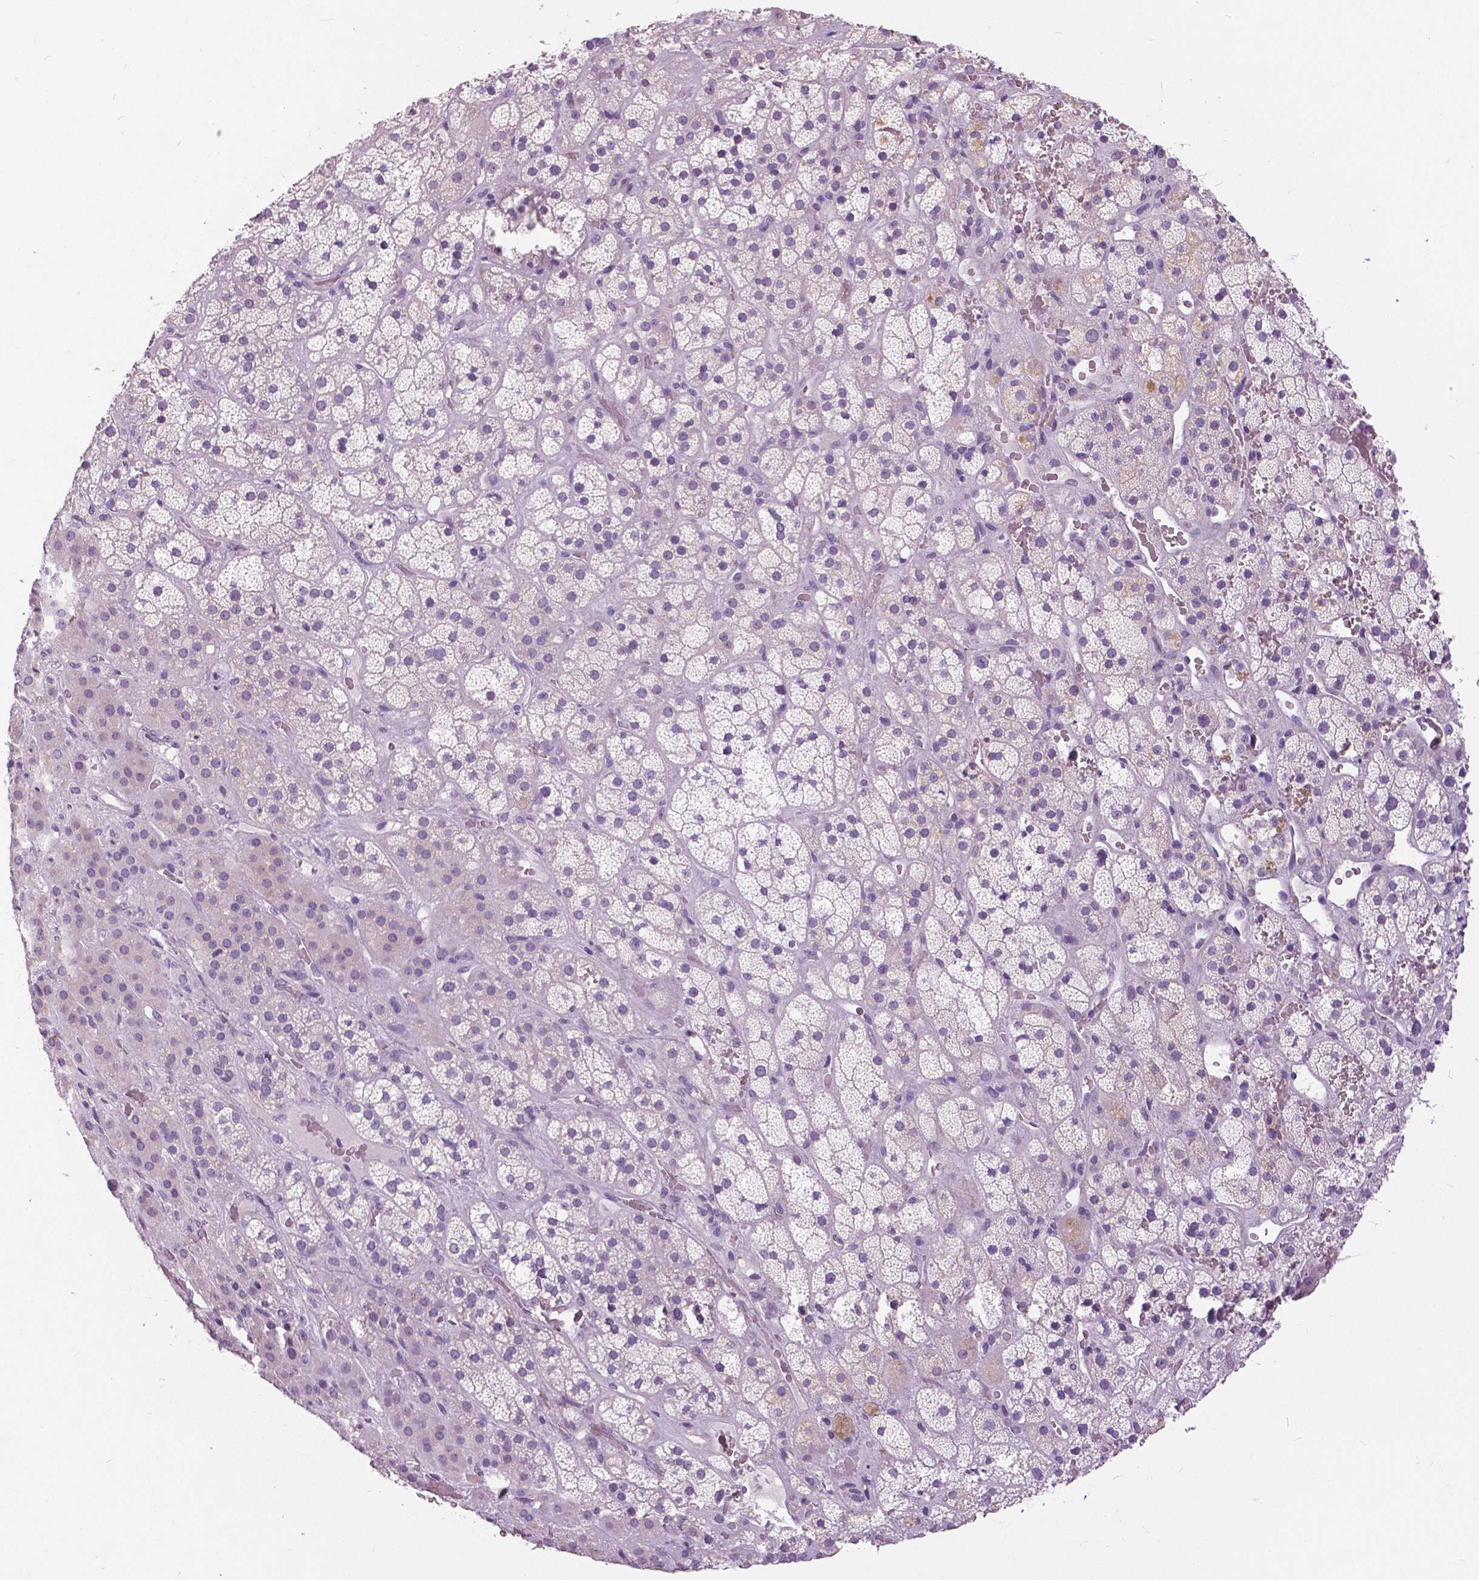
{"staining": {"intensity": "negative", "quantity": "none", "location": "none"}, "tissue": "adrenal gland", "cell_type": "Glandular cells", "image_type": "normal", "snomed": [{"axis": "morphology", "description": "Normal tissue, NOS"}, {"axis": "topography", "description": "Adrenal gland"}], "caption": "IHC photomicrograph of normal human adrenal gland stained for a protein (brown), which reveals no positivity in glandular cells.", "gene": "GRIN2A", "patient": {"sex": "male", "age": 57}}